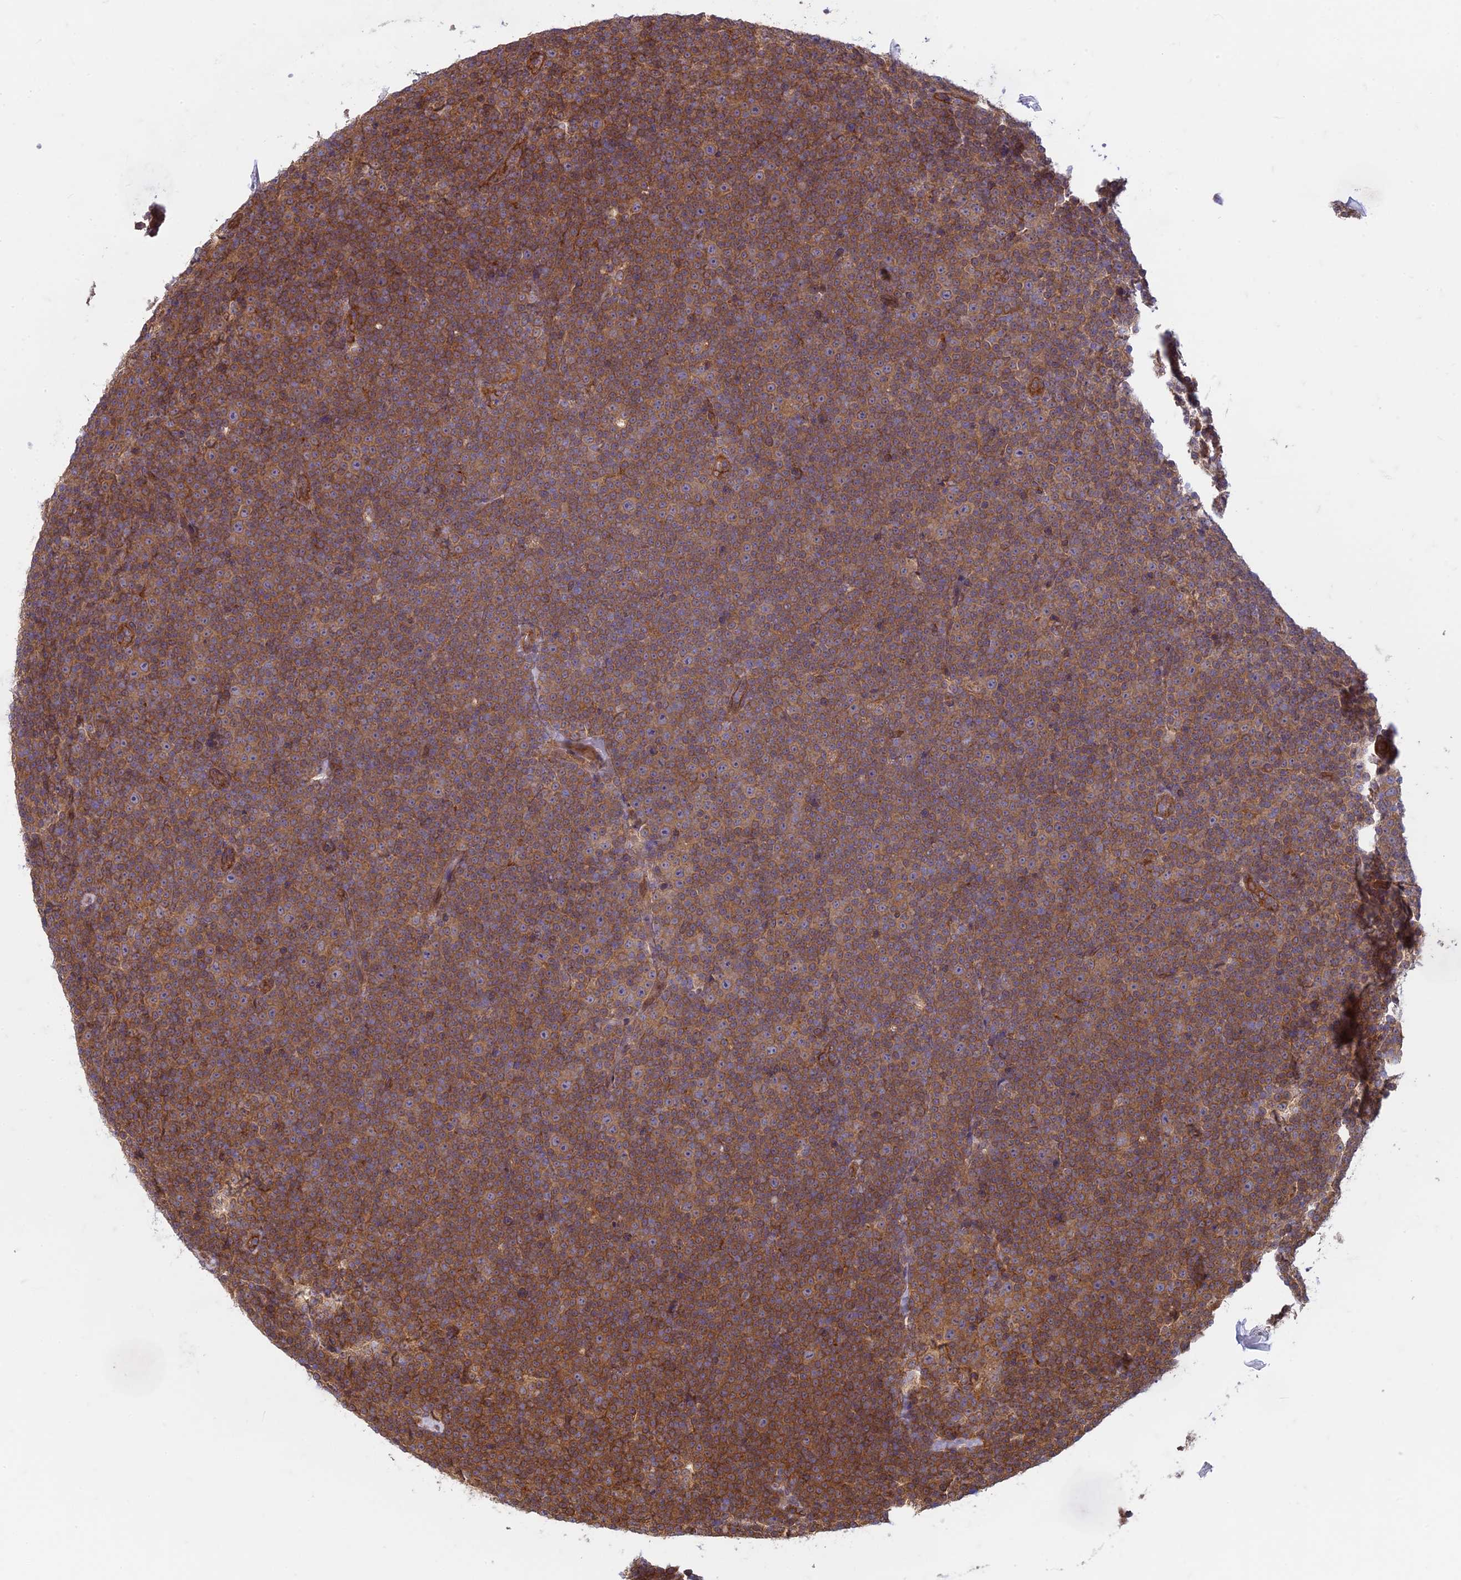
{"staining": {"intensity": "moderate", "quantity": ">75%", "location": "cytoplasmic/membranous"}, "tissue": "lymphoma", "cell_type": "Tumor cells", "image_type": "cancer", "snomed": [{"axis": "morphology", "description": "Malignant lymphoma, non-Hodgkin's type, Low grade"}, {"axis": "topography", "description": "Lymph node"}], "caption": "Low-grade malignant lymphoma, non-Hodgkin's type stained for a protein demonstrates moderate cytoplasmic/membranous positivity in tumor cells.", "gene": "TCF25", "patient": {"sex": "female", "age": 67}}